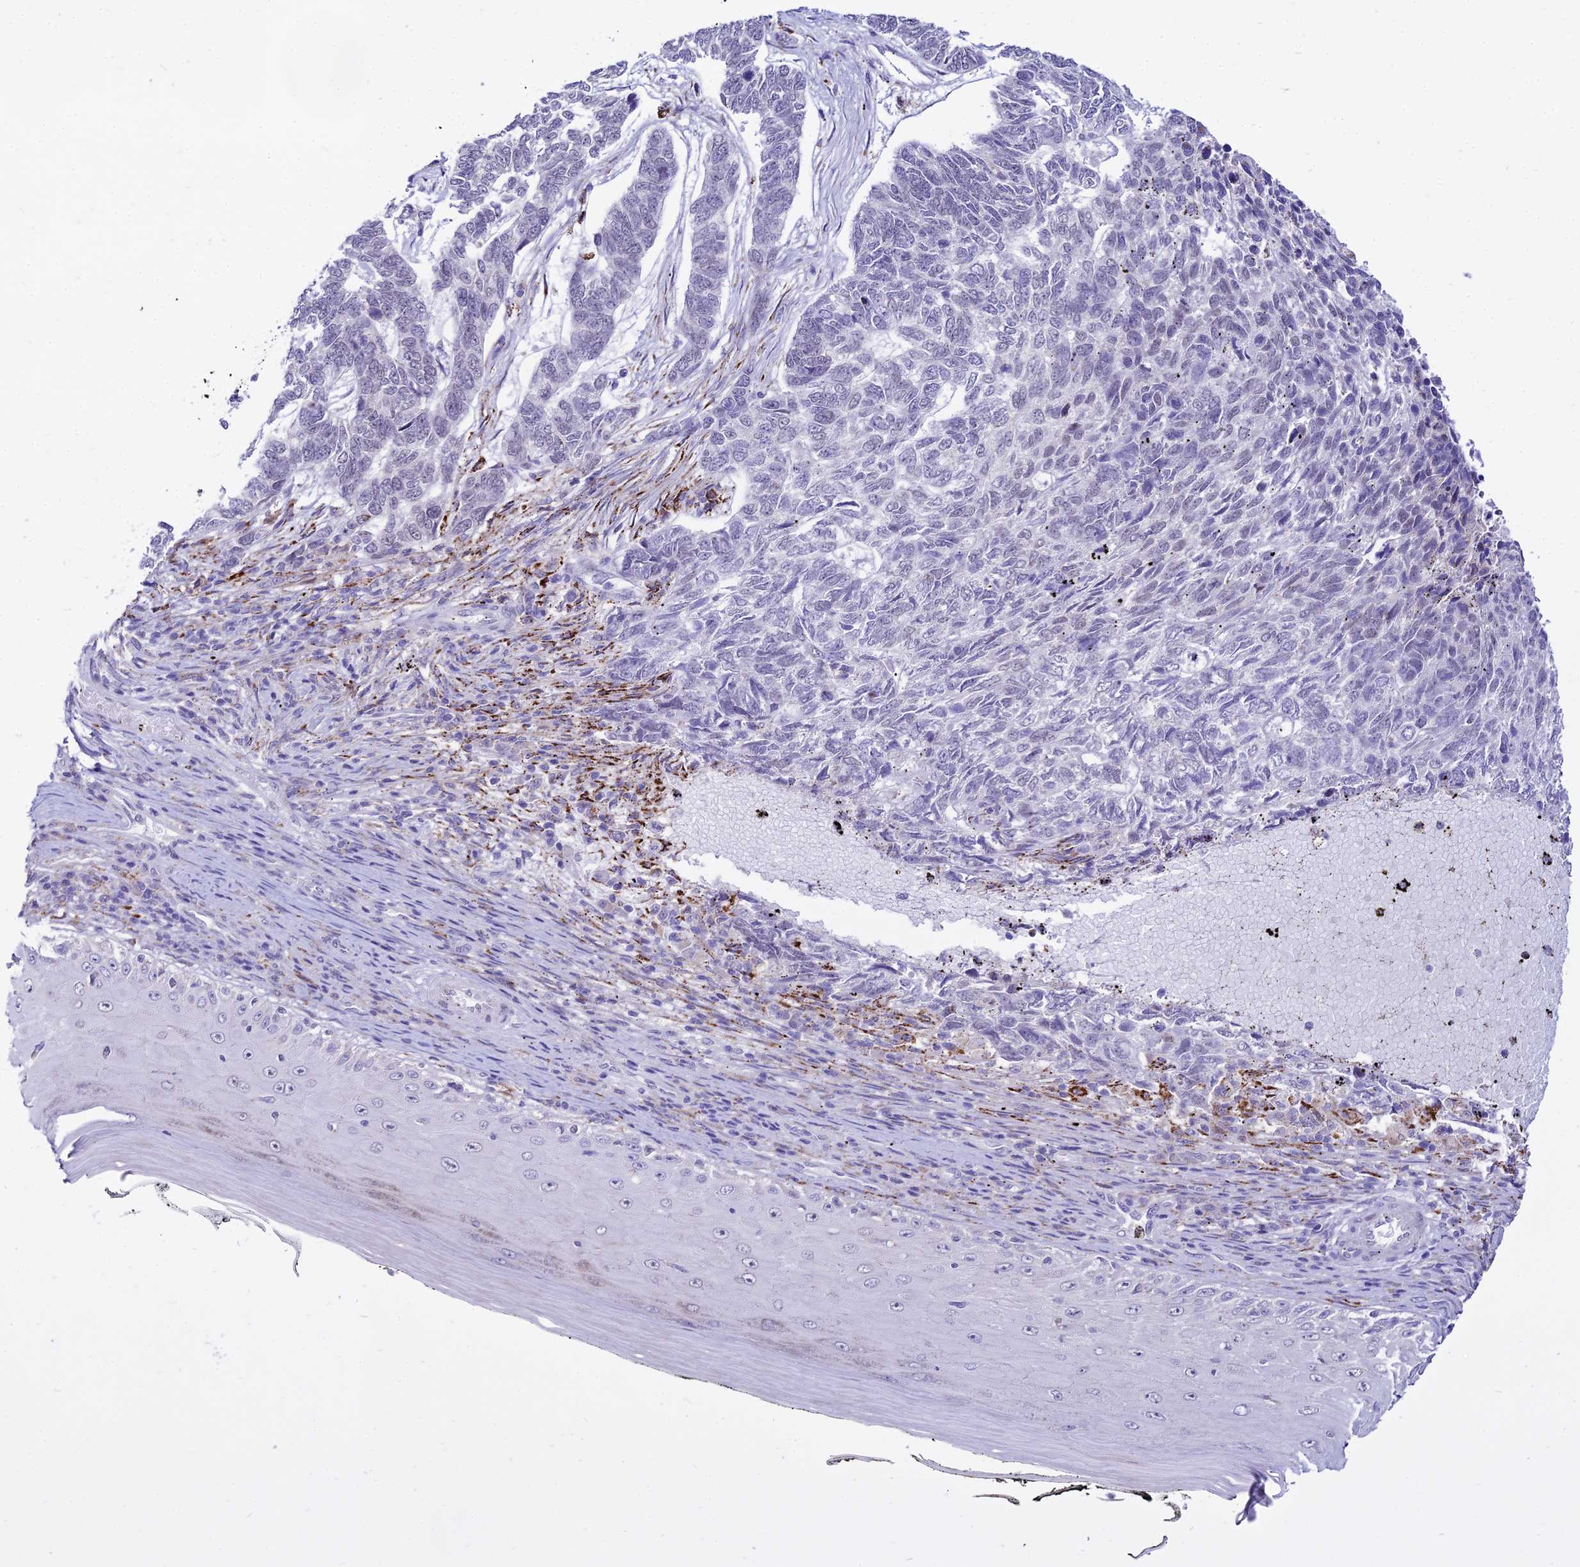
{"staining": {"intensity": "negative", "quantity": "none", "location": "none"}, "tissue": "skin cancer", "cell_type": "Tumor cells", "image_type": "cancer", "snomed": [{"axis": "morphology", "description": "Basal cell carcinoma"}, {"axis": "topography", "description": "Skin"}], "caption": "An image of human skin cancer (basal cell carcinoma) is negative for staining in tumor cells.", "gene": "C6orf163", "patient": {"sex": "female", "age": 65}}